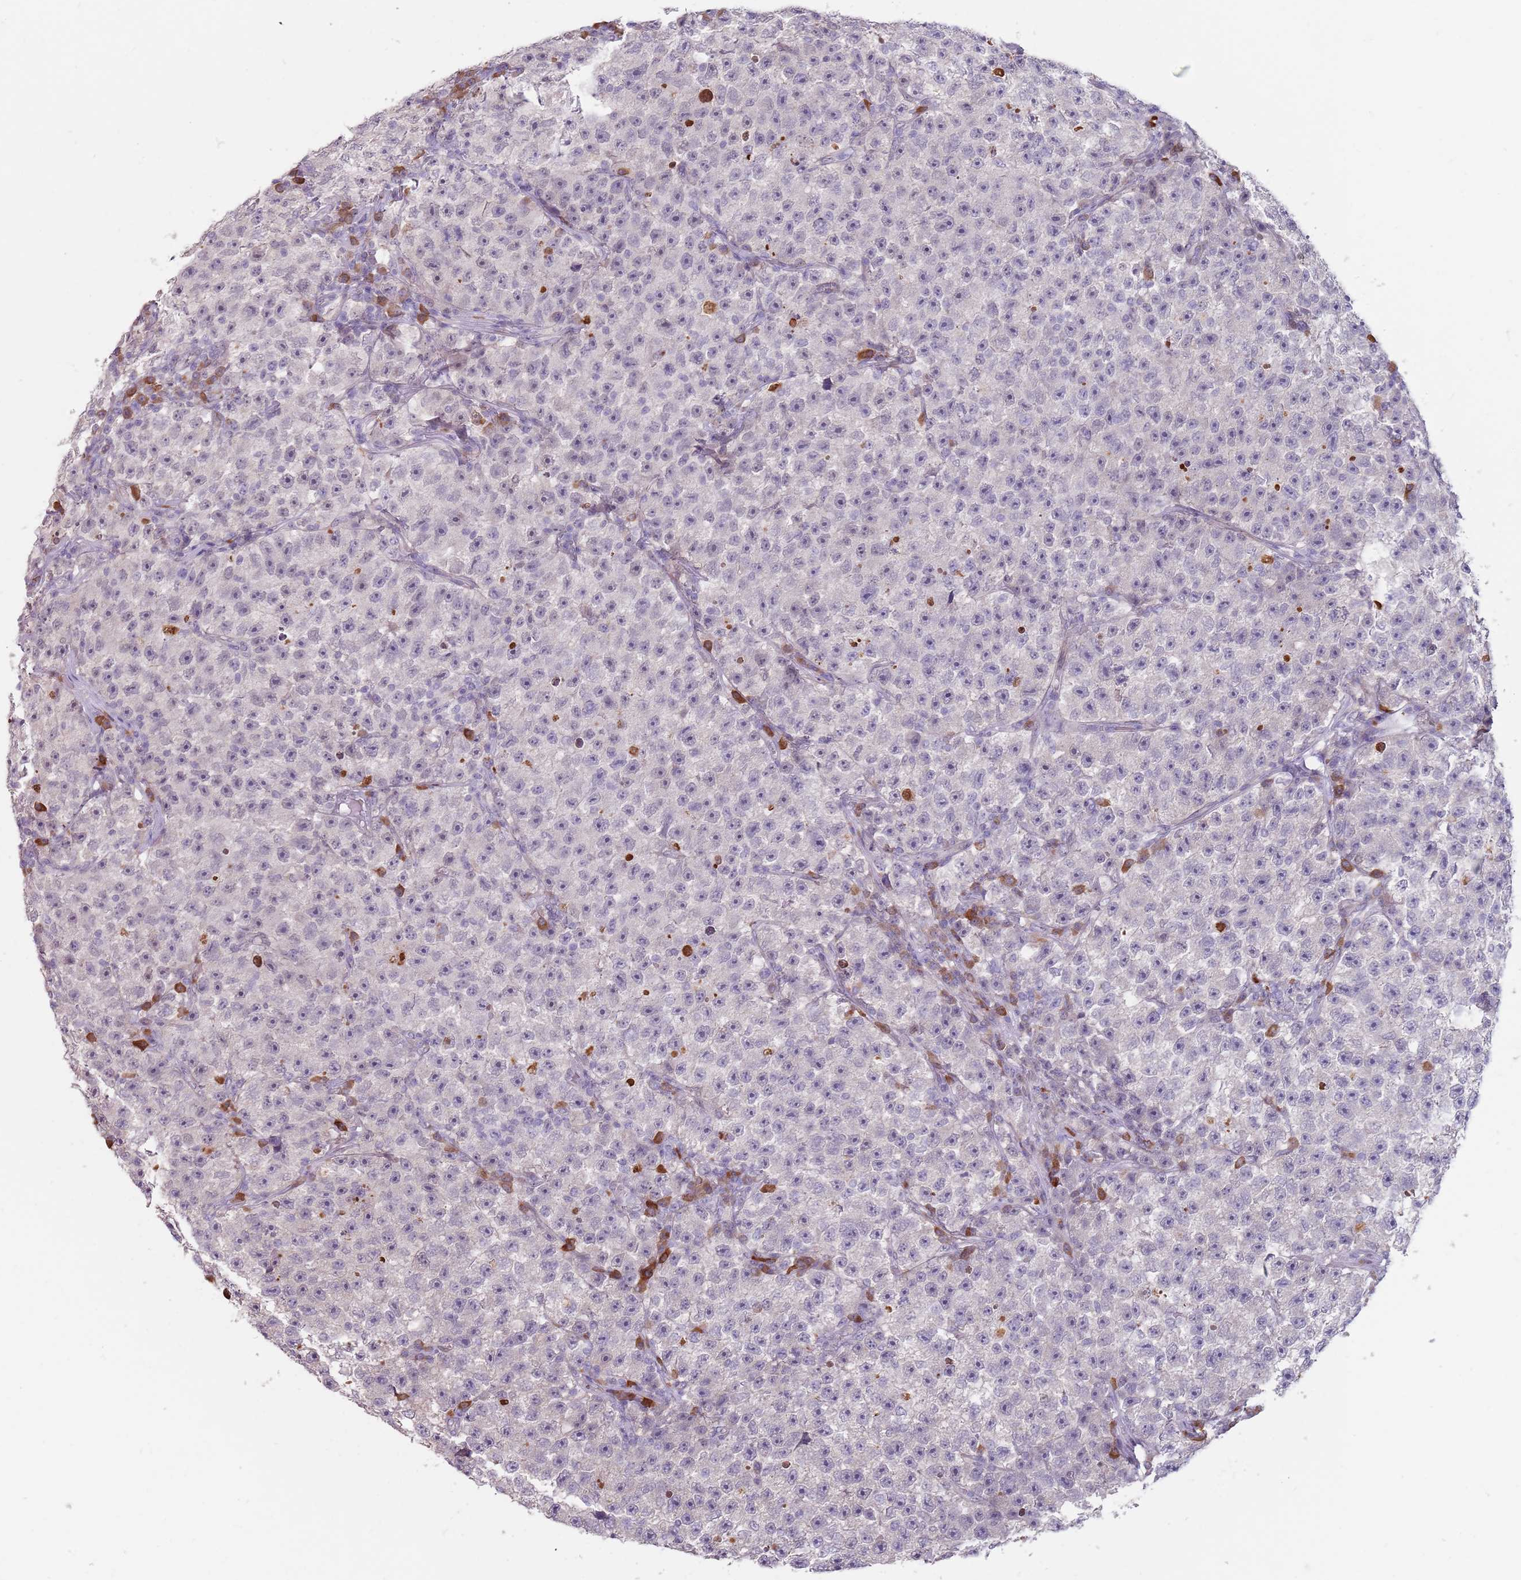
{"staining": {"intensity": "negative", "quantity": "none", "location": "none"}, "tissue": "testis cancer", "cell_type": "Tumor cells", "image_type": "cancer", "snomed": [{"axis": "morphology", "description": "Seminoma, NOS"}, {"axis": "topography", "description": "Testis"}], "caption": "A micrograph of human testis cancer (seminoma) is negative for staining in tumor cells.", "gene": "DXO", "patient": {"sex": "male", "age": 22}}